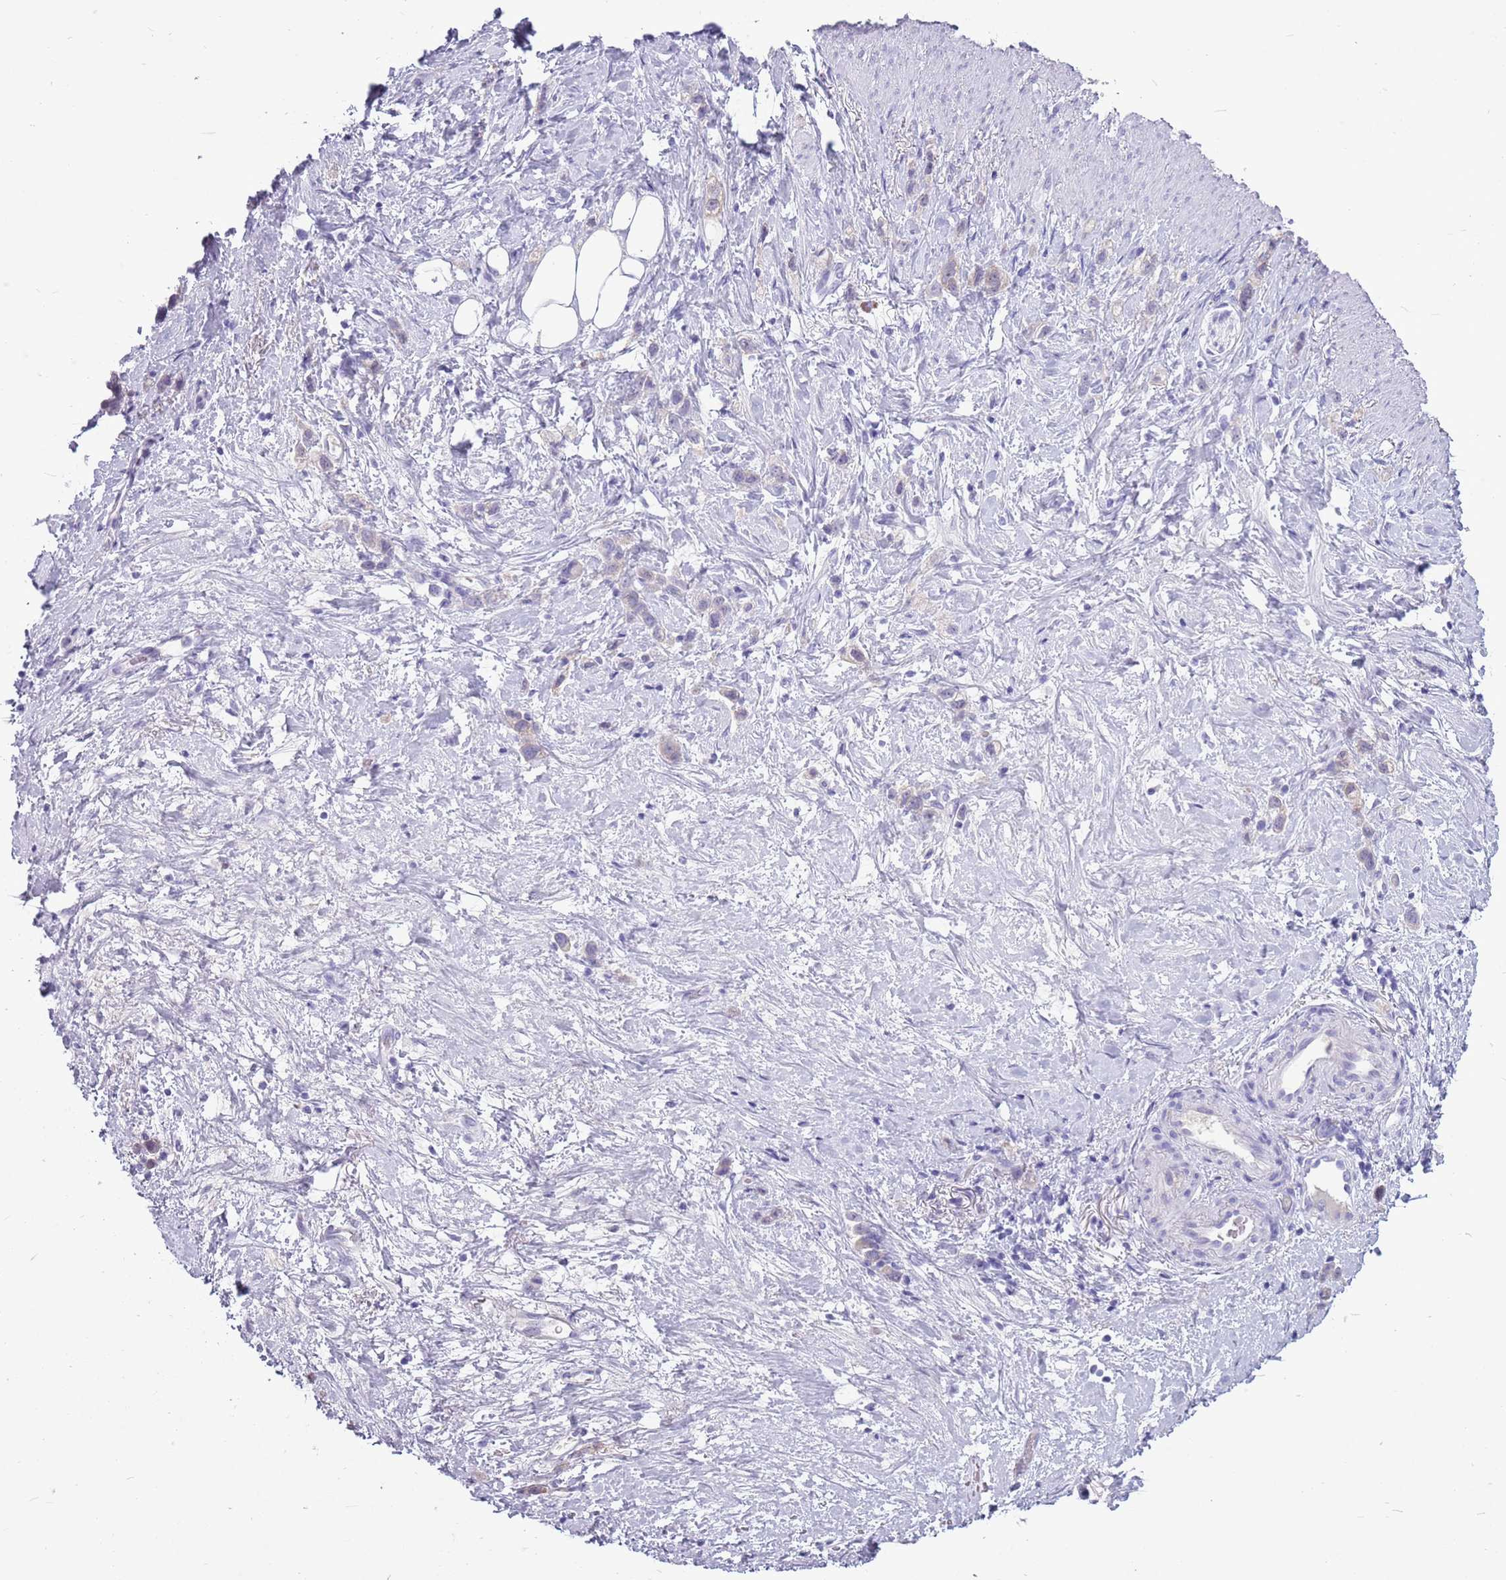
{"staining": {"intensity": "negative", "quantity": "none", "location": "none"}, "tissue": "stomach cancer", "cell_type": "Tumor cells", "image_type": "cancer", "snomed": [{"axis": "morphology", "description": "Adenocarcinoma, NOS"}, {"axis": "topography", "description": "Stomach"}], "caption": "A photomicrograph of stomach cancer stained for a protein exhibits no brown staining in tumor cells.", "gene": "ZNF425", "patient": {"sex": "female", "age": 65}}